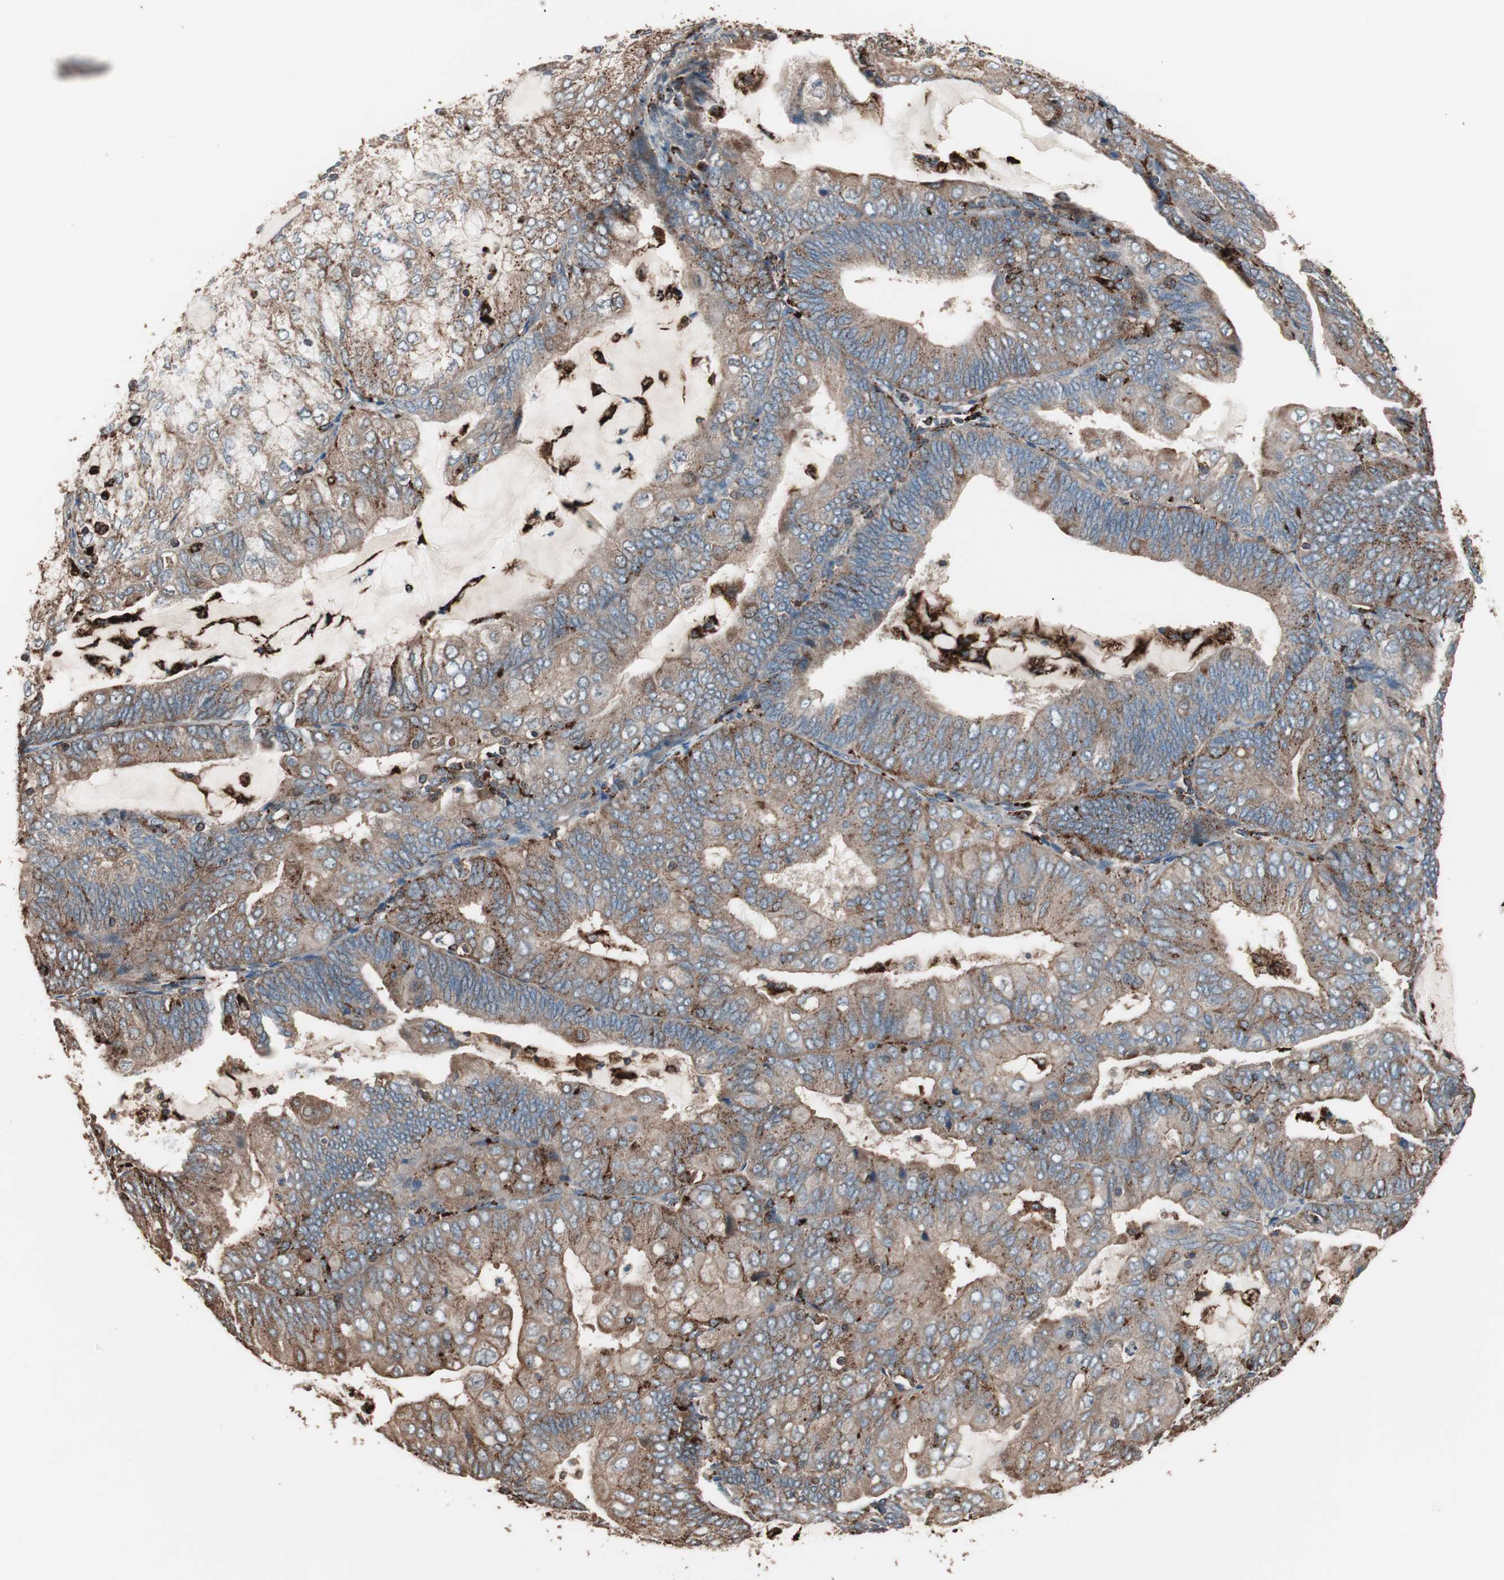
{"staining": {"intensity": "moderate", "quantity": ">75%", "location": "cytoplasmic/membranous"}, "tissue": "endometrial cancer", "cell_type": "Tumor cells", "image_type": "cancer", "snomed": [{"axis": "morphology", "description": "Adenocarcinoma, NOS"}, {"axis": "topography", "description": "Endometrium"}], "caption": "A histopathology image showing moderate cytoplasmic/membranous positivity in approximately >75% of tumor cells in endometrial cancer (adenocarcinoma), as visualized by brown immunohistochemical staining.", "gene": "CCT3", "patient": {"sex": "female", "age": 81}}